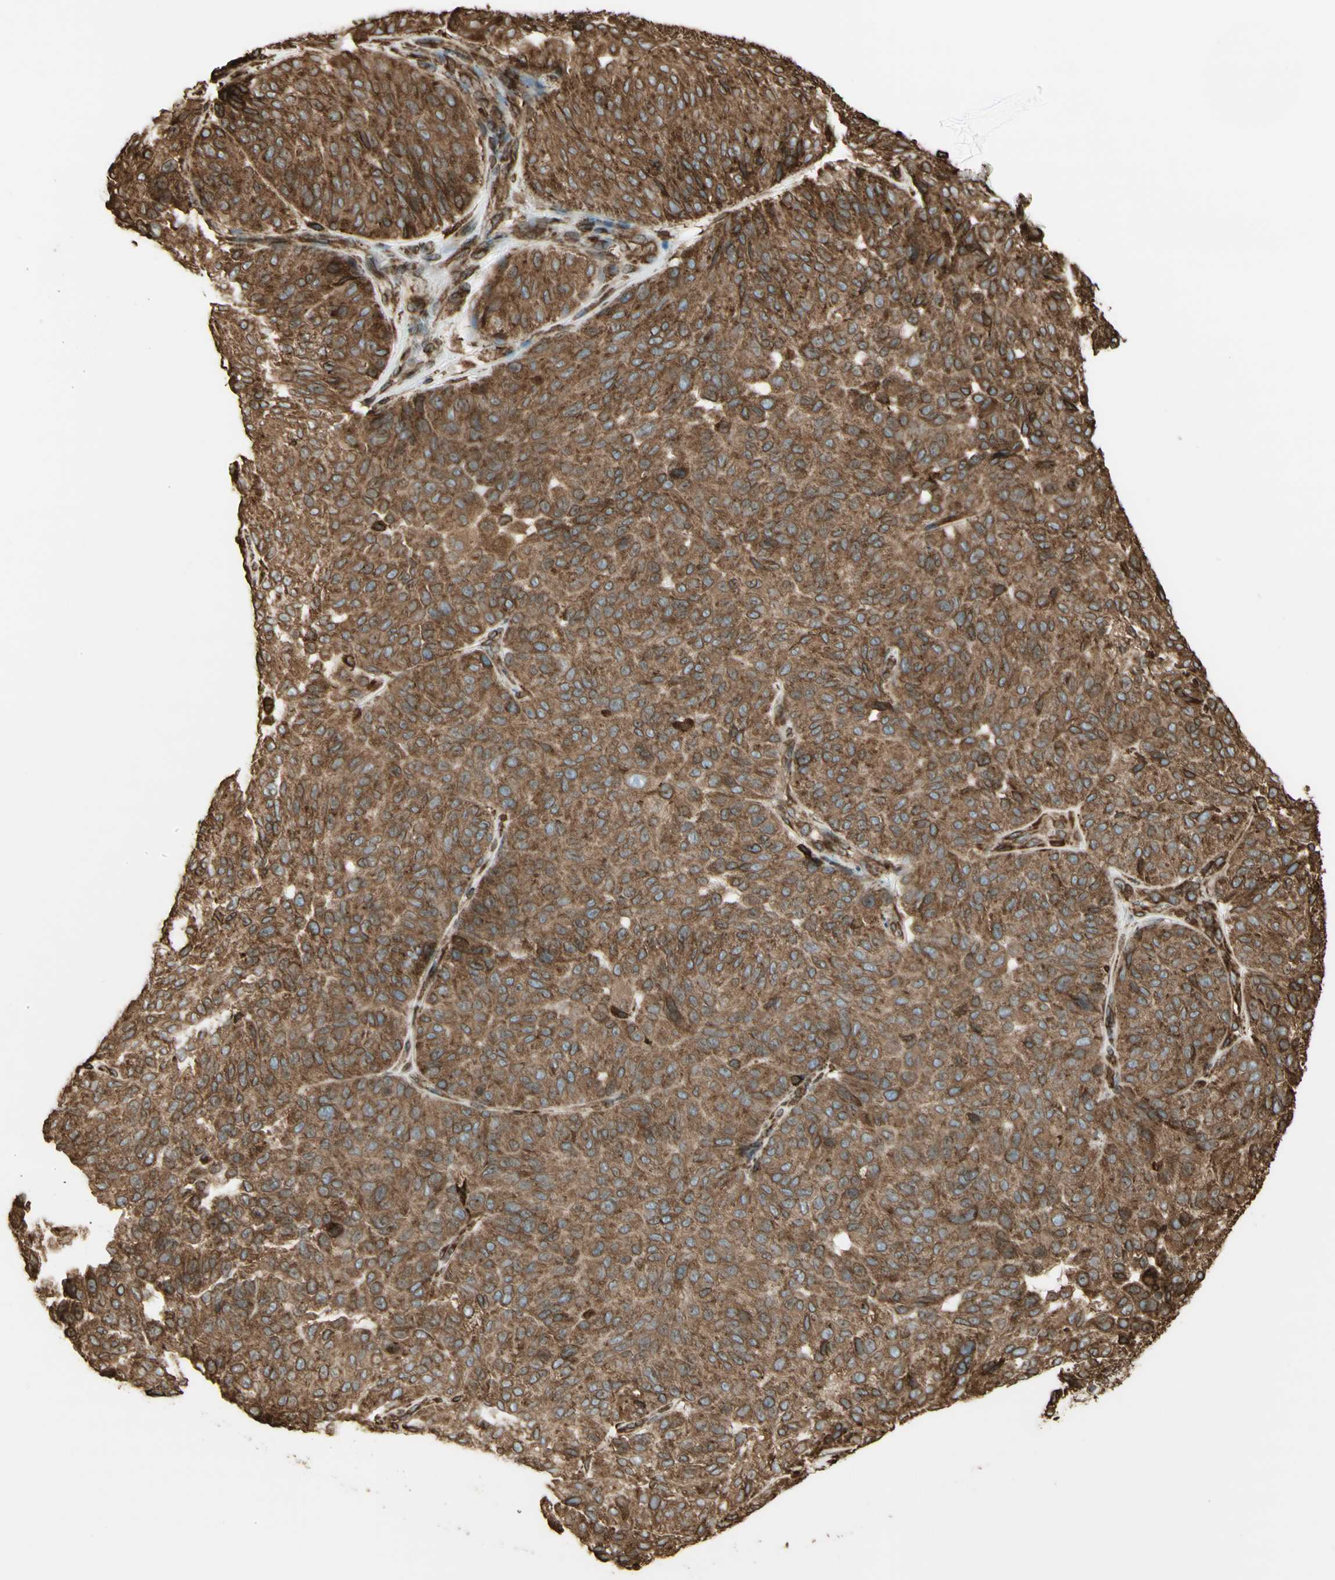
{"staining": {"intensity": "moderate", "quantity": ">75%", "location": "cytoplasmic/membranous"}, "tissue": "melanoma", "cell_type": "Tumor cells", "image_type": "cancer", "snomed": [{"axis": "morphology", "description": "Malignant melanoma, NOS"}, {"axis": "topography", "description": "Skin"}], "caption": "This is a histology image of immunohistochemistry (IHC) staining of malignant melanoma, which shows moderate positivity in the cytoplasmic/membranous of tumor cells.", "gene": "CANX", "patient": {"sex": "female", "age": 46}}